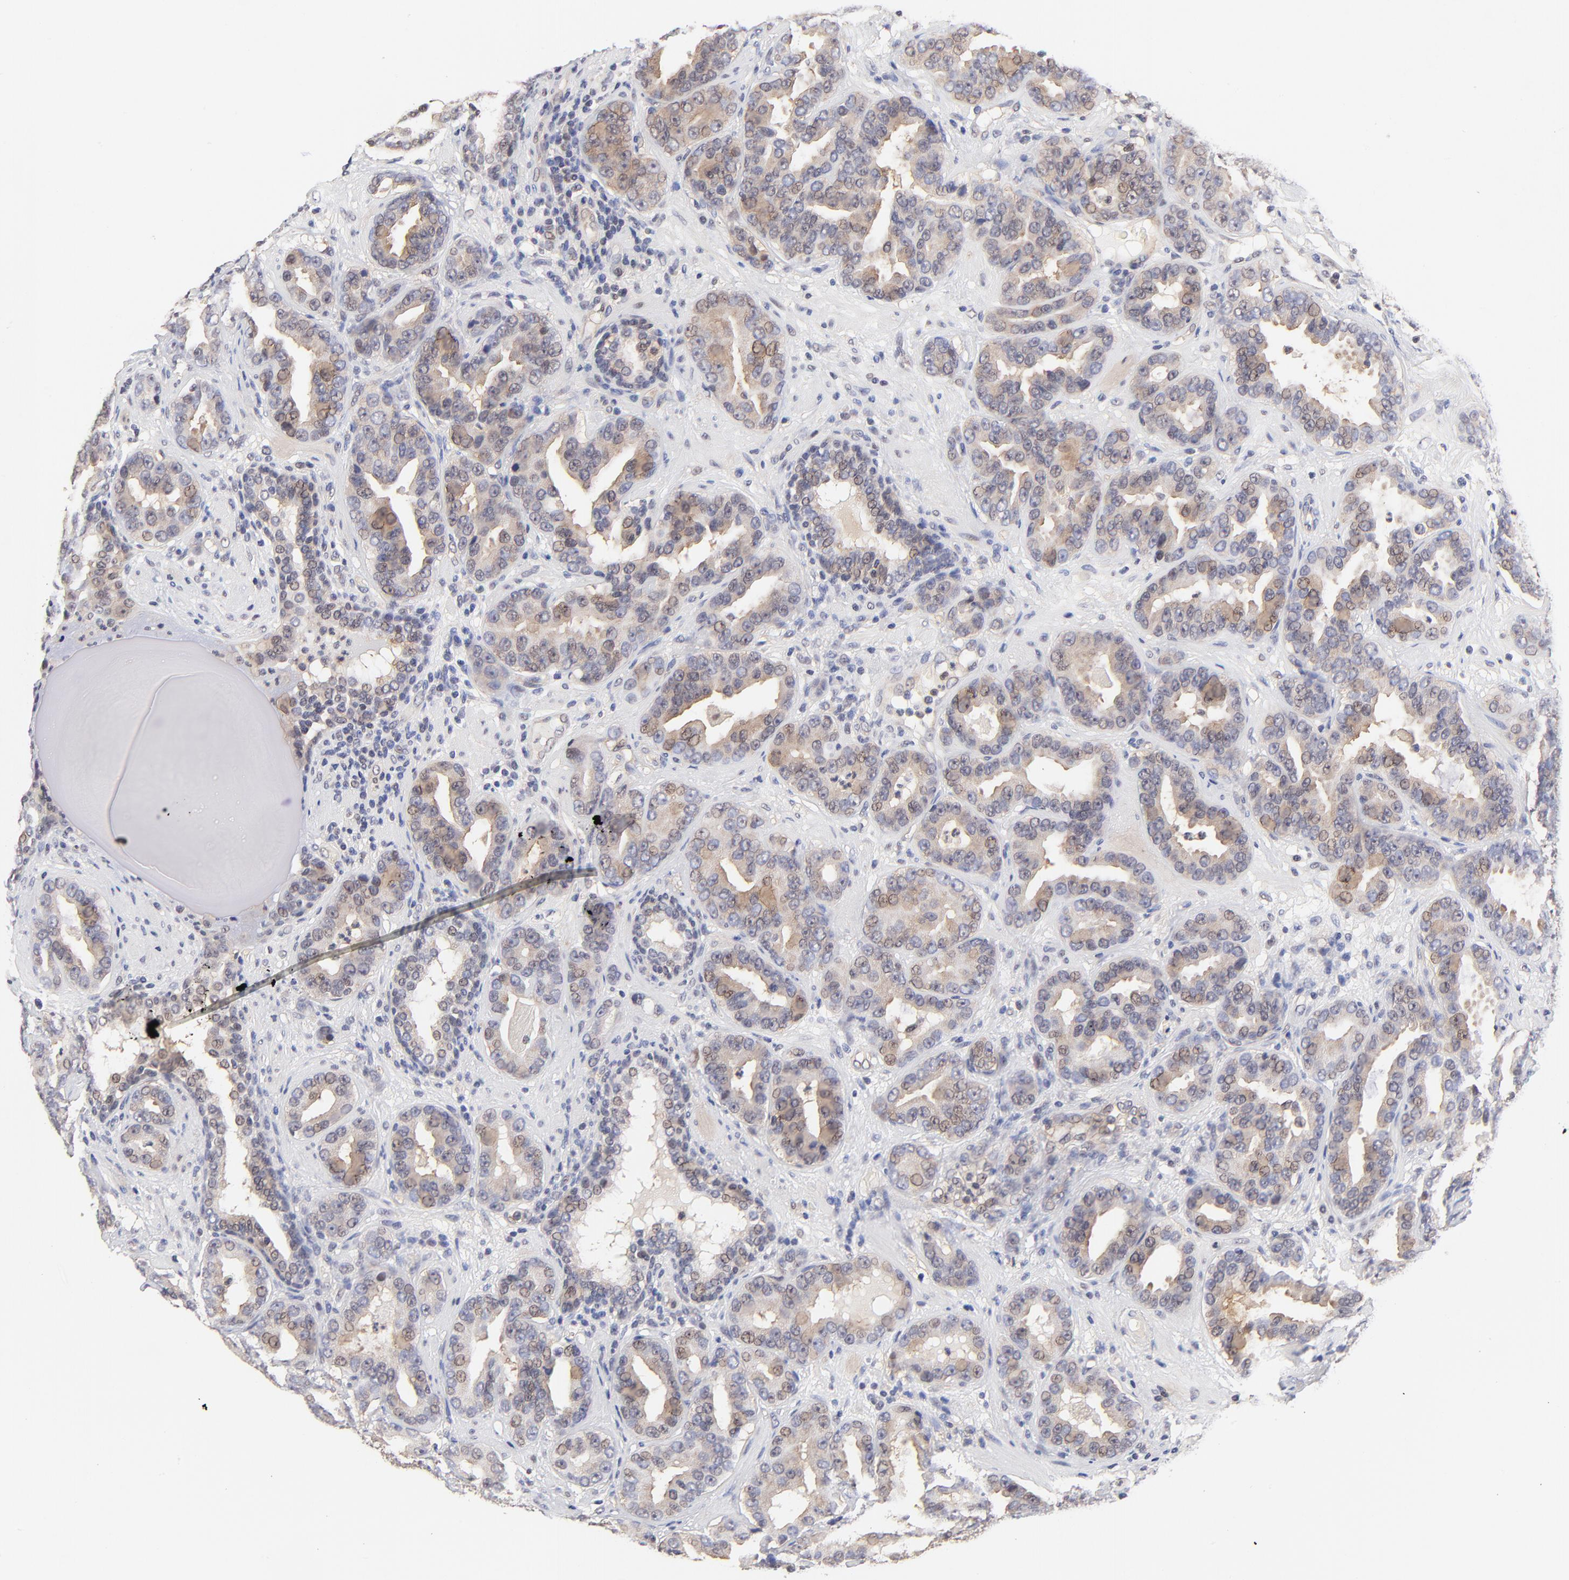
{"staining": {"intensity": "weak", "quantity": "<25%", "location": "cytoplasmic/membranous,nuclear"}, "tissue": "prostate cancer", "cell_type": "Tumor cells", "image_type": "cancer", "snomed": [{"axis": "morphology", "description": "Adenocarcinoma, Low grade"}, {"axis": "topography", "description": "Prostate"}], "caption": "Human prostate low-grade adenocarcinoma stained for a protein using immunohistochemistry (IHC) demonstrates no expression in tumor cells.", "gene": "PSMC4", "patient": {"sex": "male", "age": 59}}